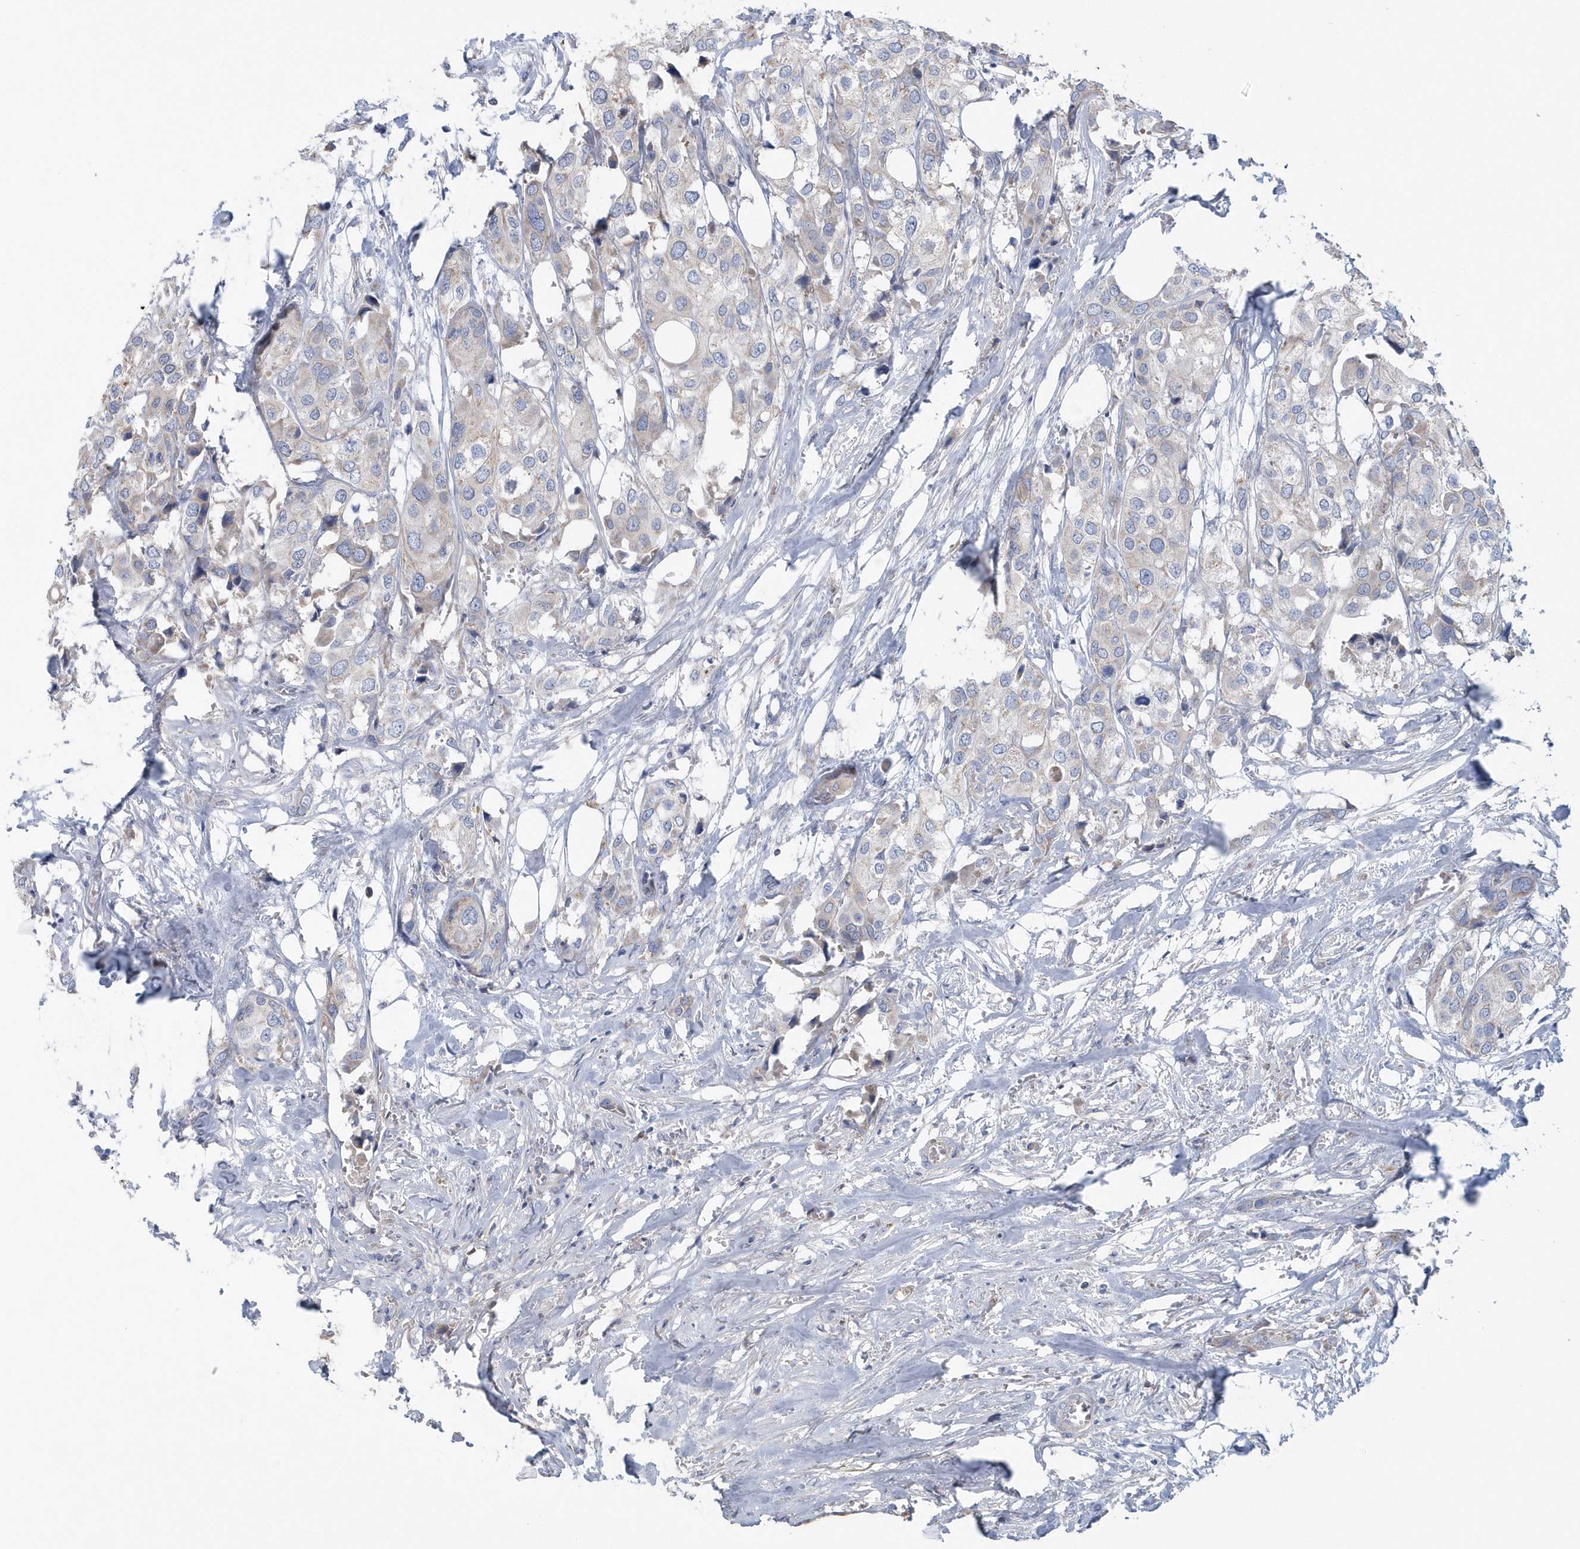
{"staining": {"intensity": "negative", "quantity": "none", "location": "none"}, "tissue": "urothelial cancer", "cell_type": "Tumor cells", "image_type": "cancer", "snomed": [{"axis": "morphology", "description": "Urothelial carcinoma, High grade"}, {"axis": "topography", "description": "Urinary bladder"}], "caption": "An immunohistochemistry (IHC) micrograph of urothelial carcinoma (high-grade) is shown. There is no staining in tumor cells of urothelial carcinoma (high-grade).", "gene": "SPATA18", "patient": {"sex": "male", "age": 64}}